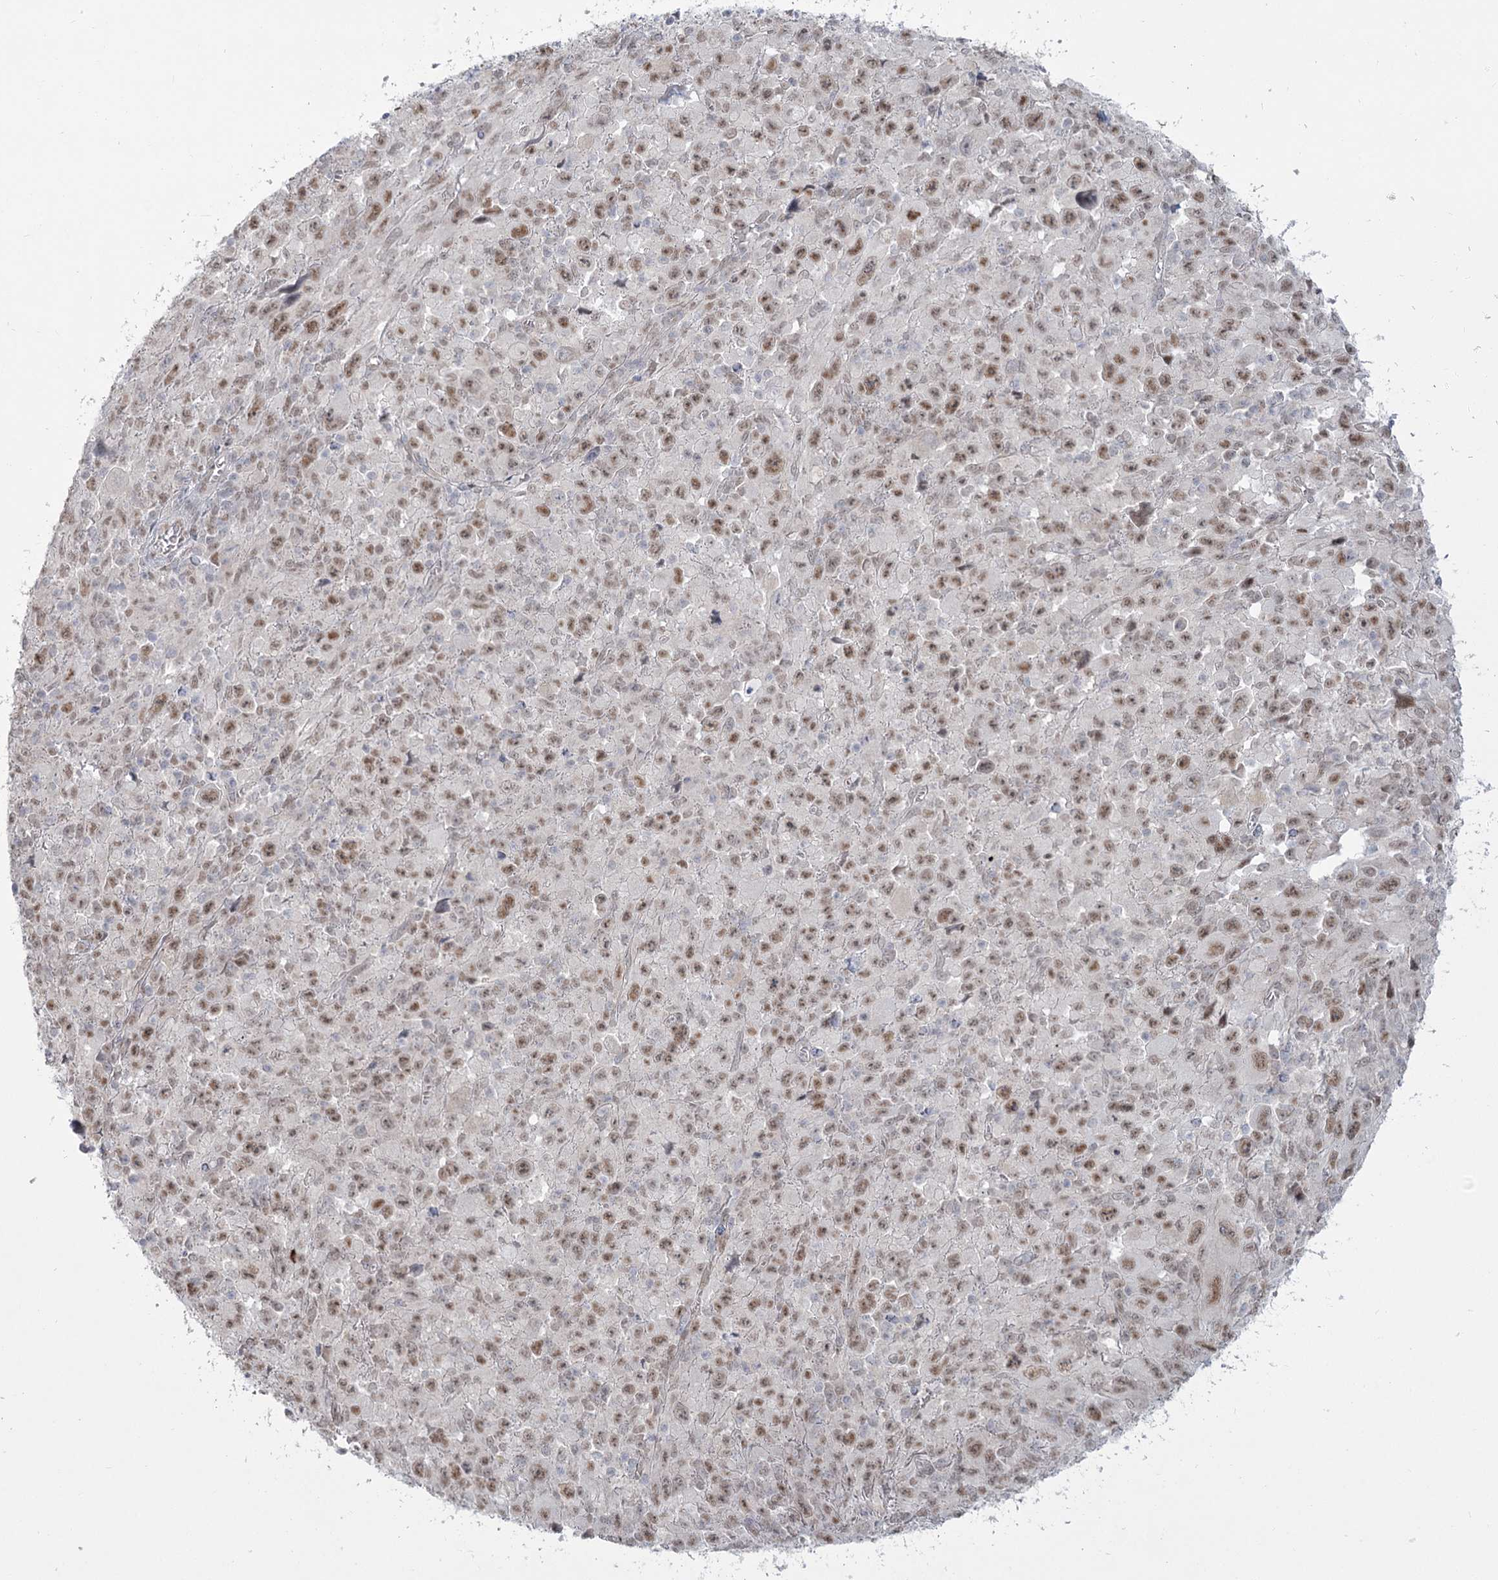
{"staining": {"intensity": "moderate", "quantity": ">75%", "location": "nuclear"}, "tissue": "melanoma", "cell_type": "Tumor cells", "image_type": "cancer", "snomed": [{"axis": "morphology", "description": "Malignant melanoma, Metastatic site"}, {"axis": "topography", "description": "Skin"}], "caption": "Immunohistochemistry (IHC) (DAB) staining of human malignant melanoma (metastatic site) shows moderate nuclear protein expression in approximately >75% of tumor cells.", "gene": "MTG1", "patient": {"sex": "female", "age": 56}}